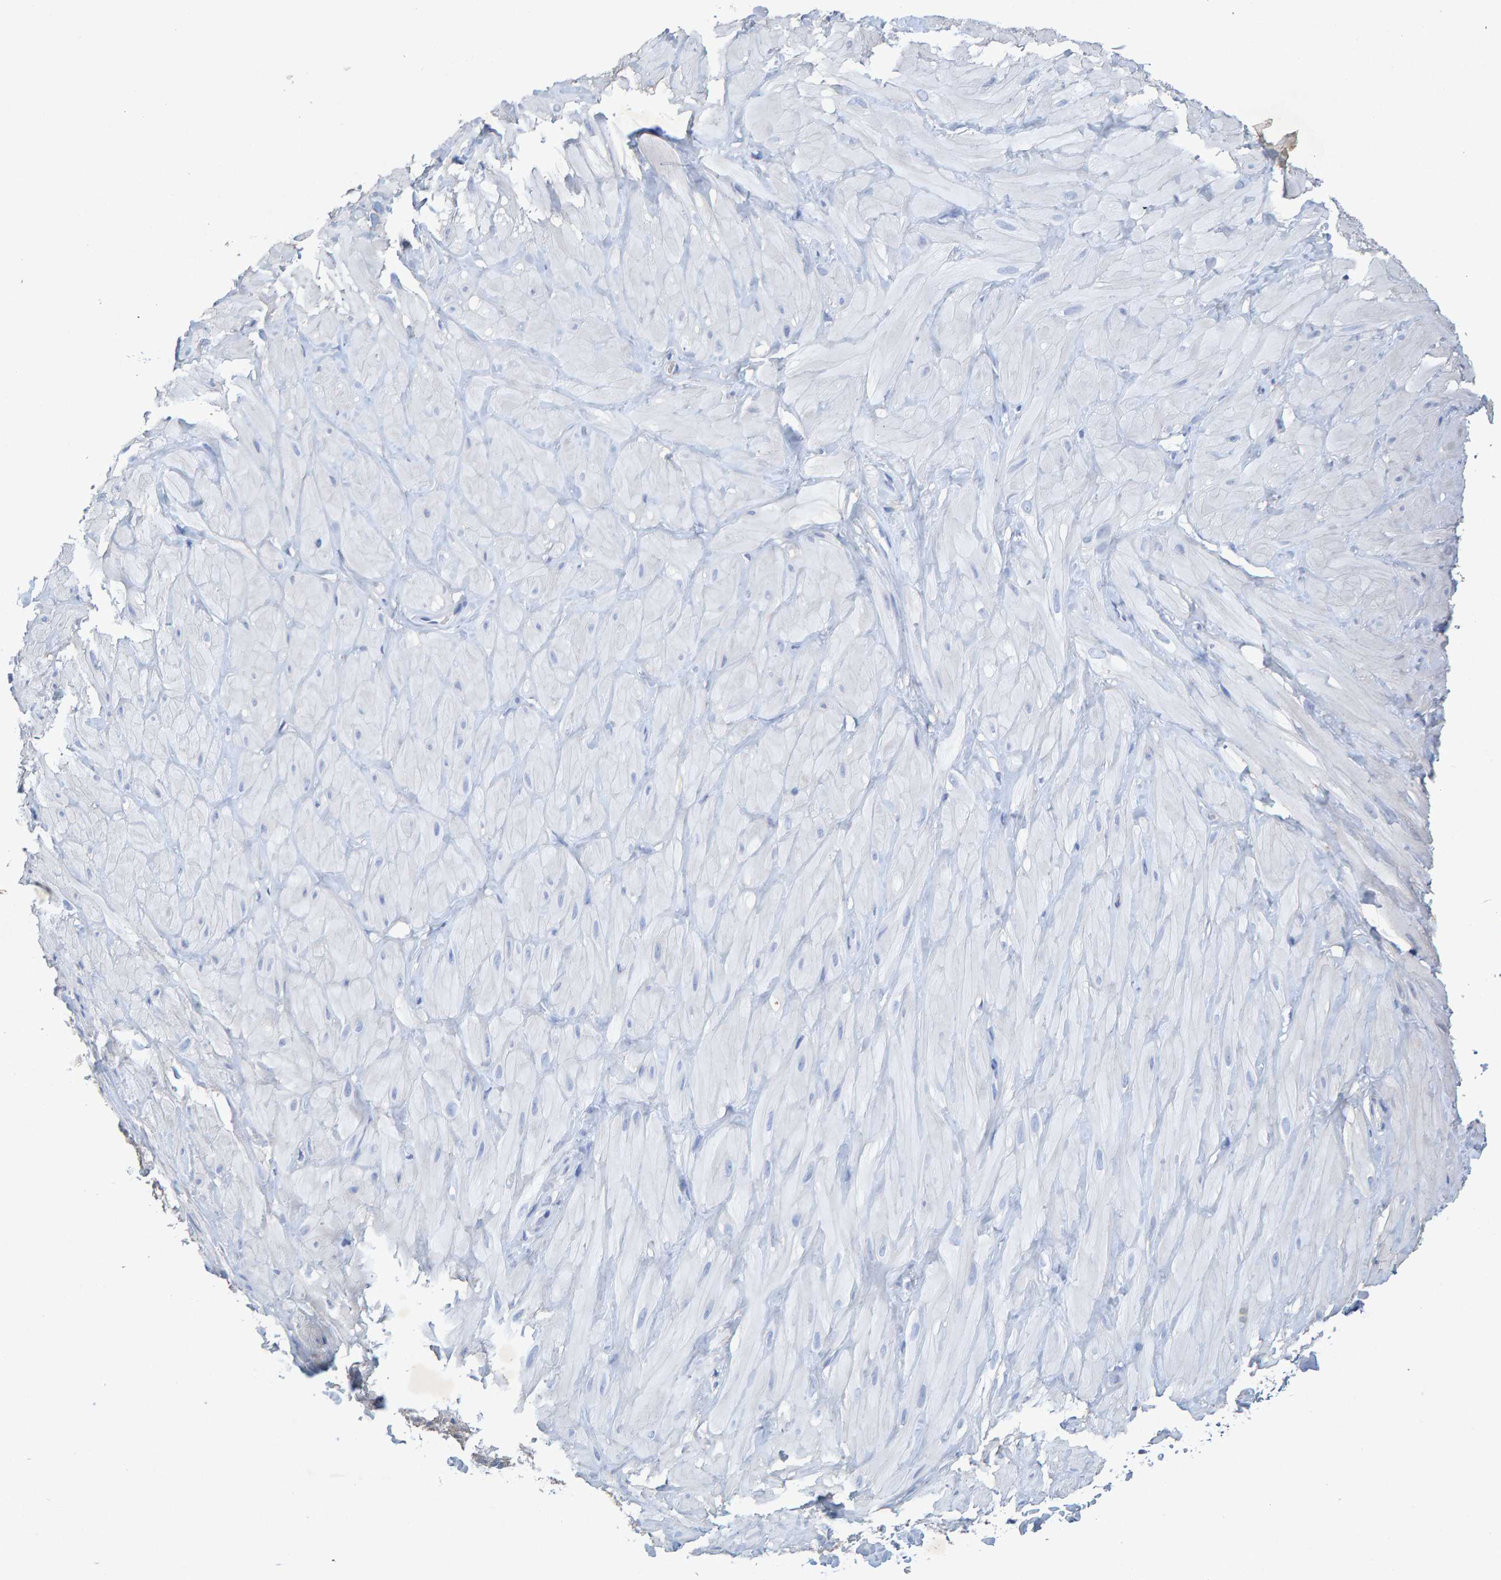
{"staining": {"intensity": "negative", "quantity": "none", "location": "none"}, "tissue": "adipose tissue", "cell_type": "Adipocytes", "image_type": "normal", "snomed": [{"axis": "morphology", "description": "Normal tissue, NOS"}, {"axis": "topography", "description": "Adipose tissue"}, {"axis": "topography", "description": "Vascular tissue"}, {"axis": "topography", "description": "Peripheral nerve tissue"}], "caption": "The histopathology image shows no significant positivity in adipocytes of adipose tissue. (Stains: DAB immunohistochemistry with hematoxylin counter stain, Microscopy: brightfield microscopy at high magnification).", "gene": "CTH", "patient": {"sex": "male", "age": 25}}